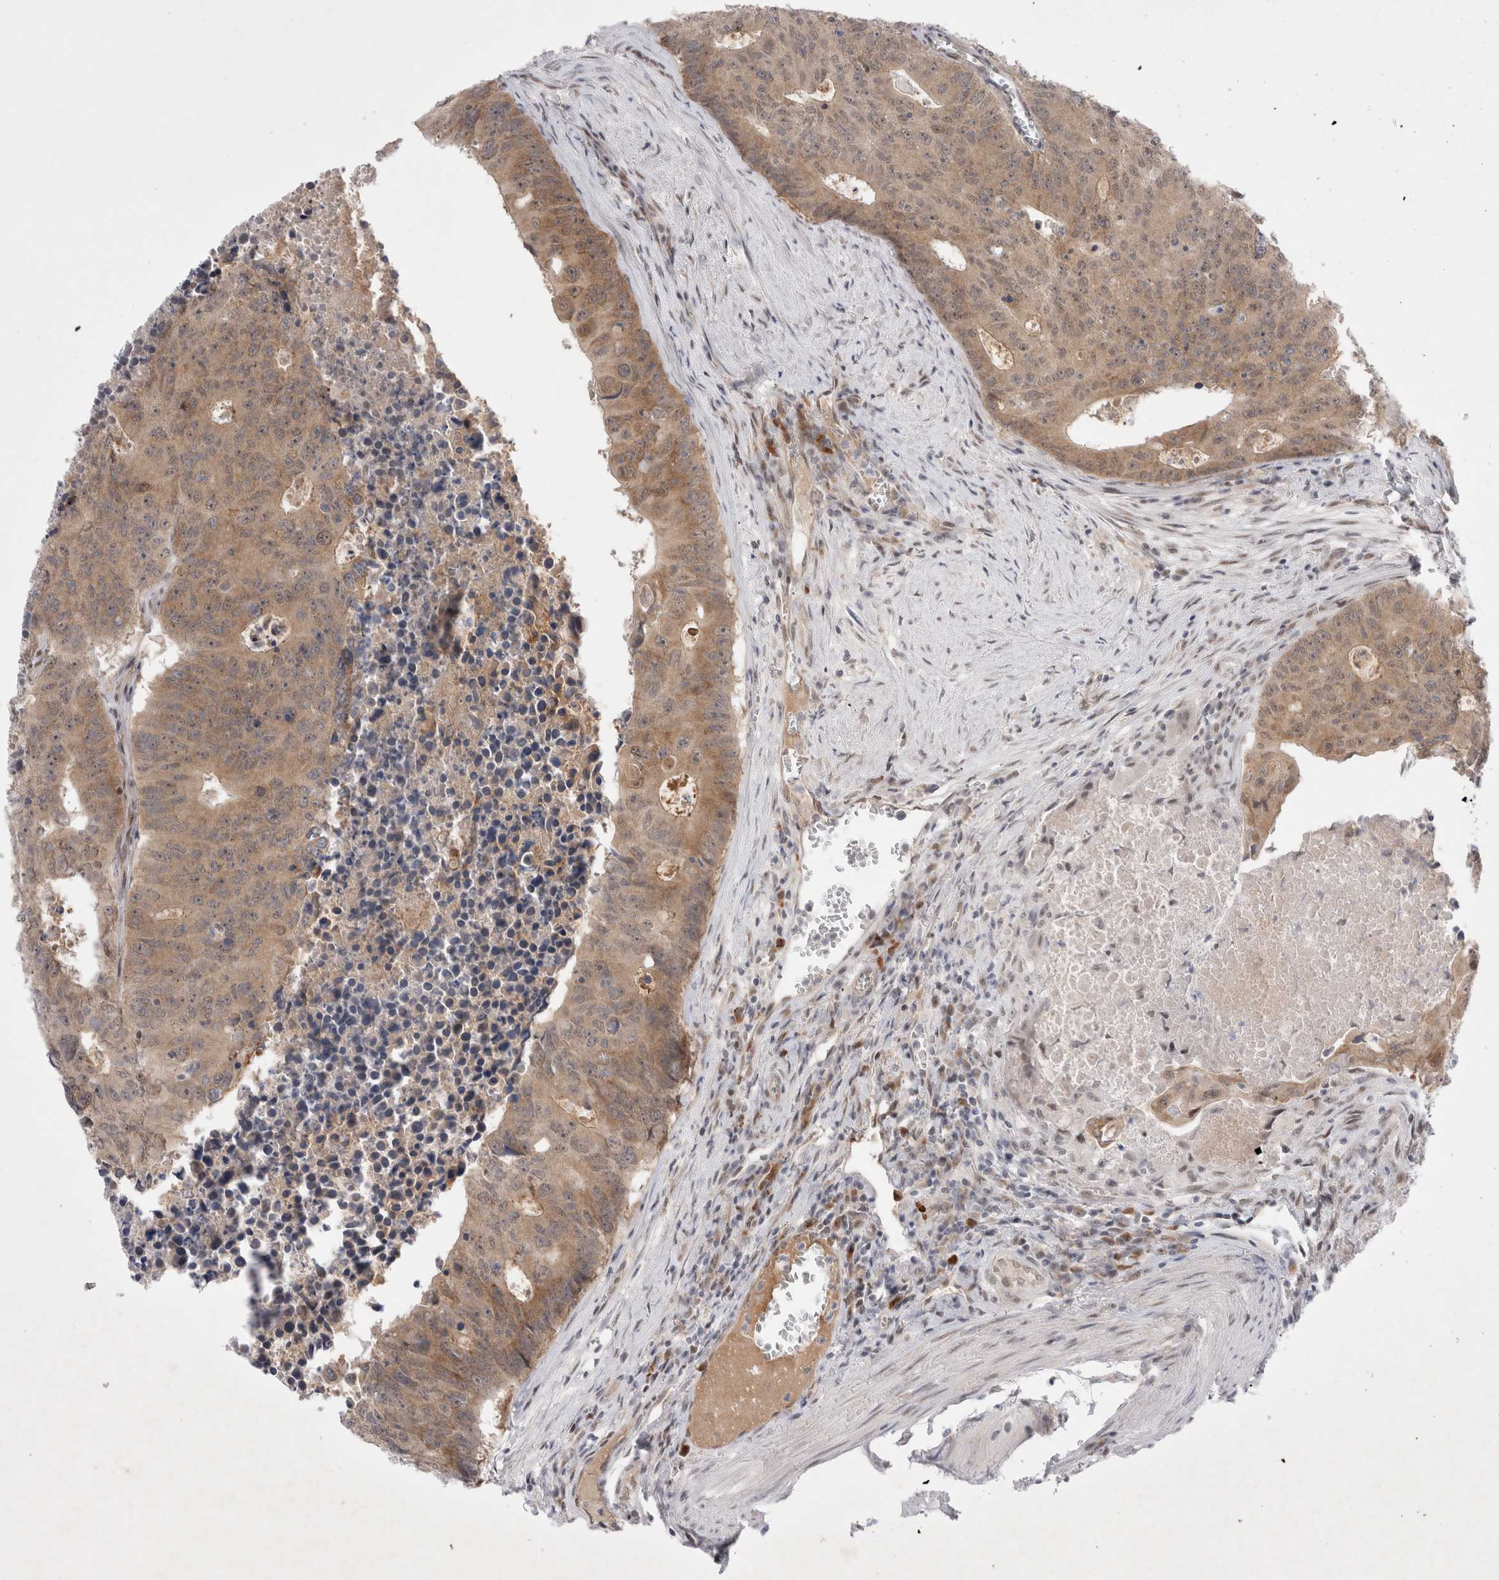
{"staining": {"intensity": "moderate", "quantity": ">75%", "location": "cytoplasmic/membranous"}, "tissue": "colorectal cancer", "cell_type": "Tumor cells", "image_type": "cancer", "snomed": [{"axis": "morphology", "description": "Adenocarcinoma, NOS"}, {"axis": "topography", "description": "Colon"}], "caption": "Immunohistochemistry (IHC) of human colorectal adenocarcinoma exhibits medium levels of moderate cytoplasmic/membranous expression in approximately >75% of tumor cells. (Brightfield microscopy of DAB IHC at high magnification).", "gene": "WIPF2", "patient": {"sex": "male", "age": 87}}